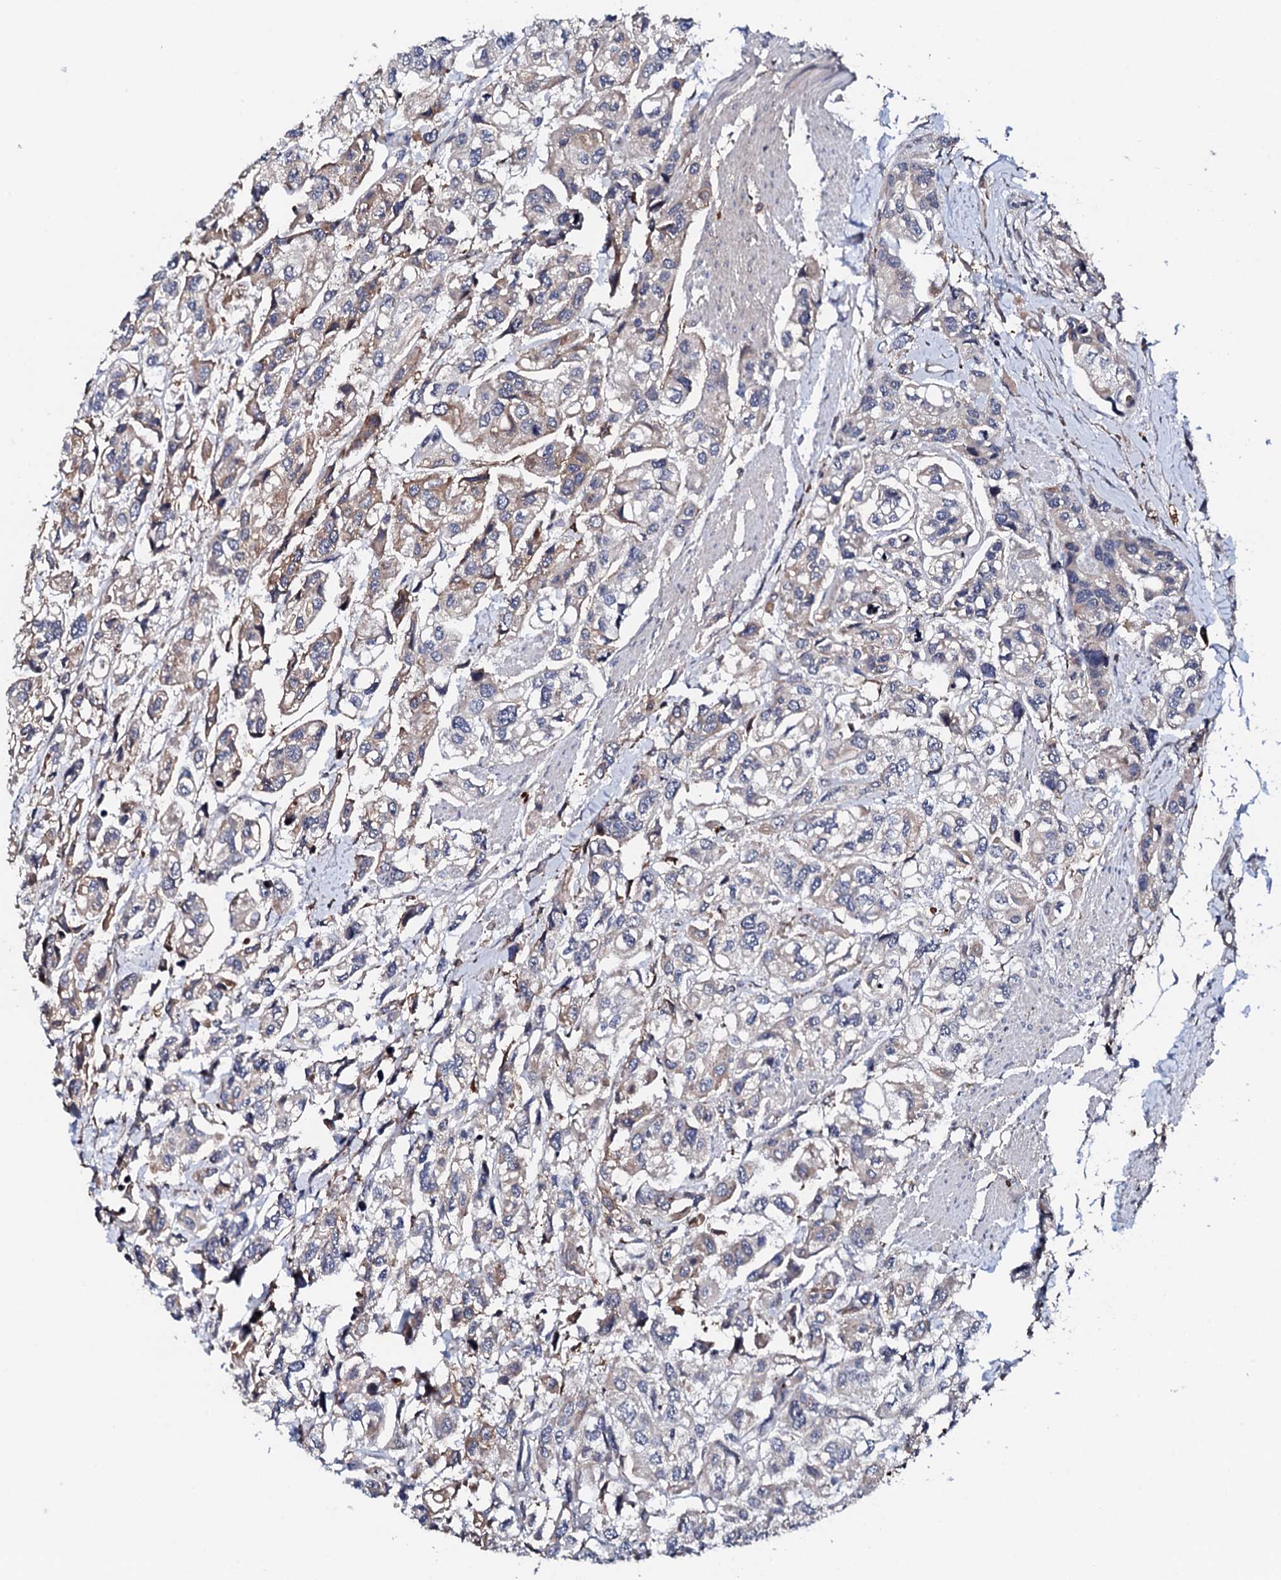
{"staining": {"intensity": "weak", "quantity": "<25%", "location": "cytoplasmic/membranous"}, "tissue": "urothelial cancer", "cell_type": "Tumor cells", "image_type": "cancer", "snomed": [{"axis": "morphology", "description": "Urothelial carcinoma, High grade"}, {"axis": "topography", "description": "Urinary bladder"}], "caption": "An image of urothelial cancer stained for a protein reveals no brown staining in tumor cells.", "gene": "EDC3", "patient": {"sex": "male", "age": 67}}